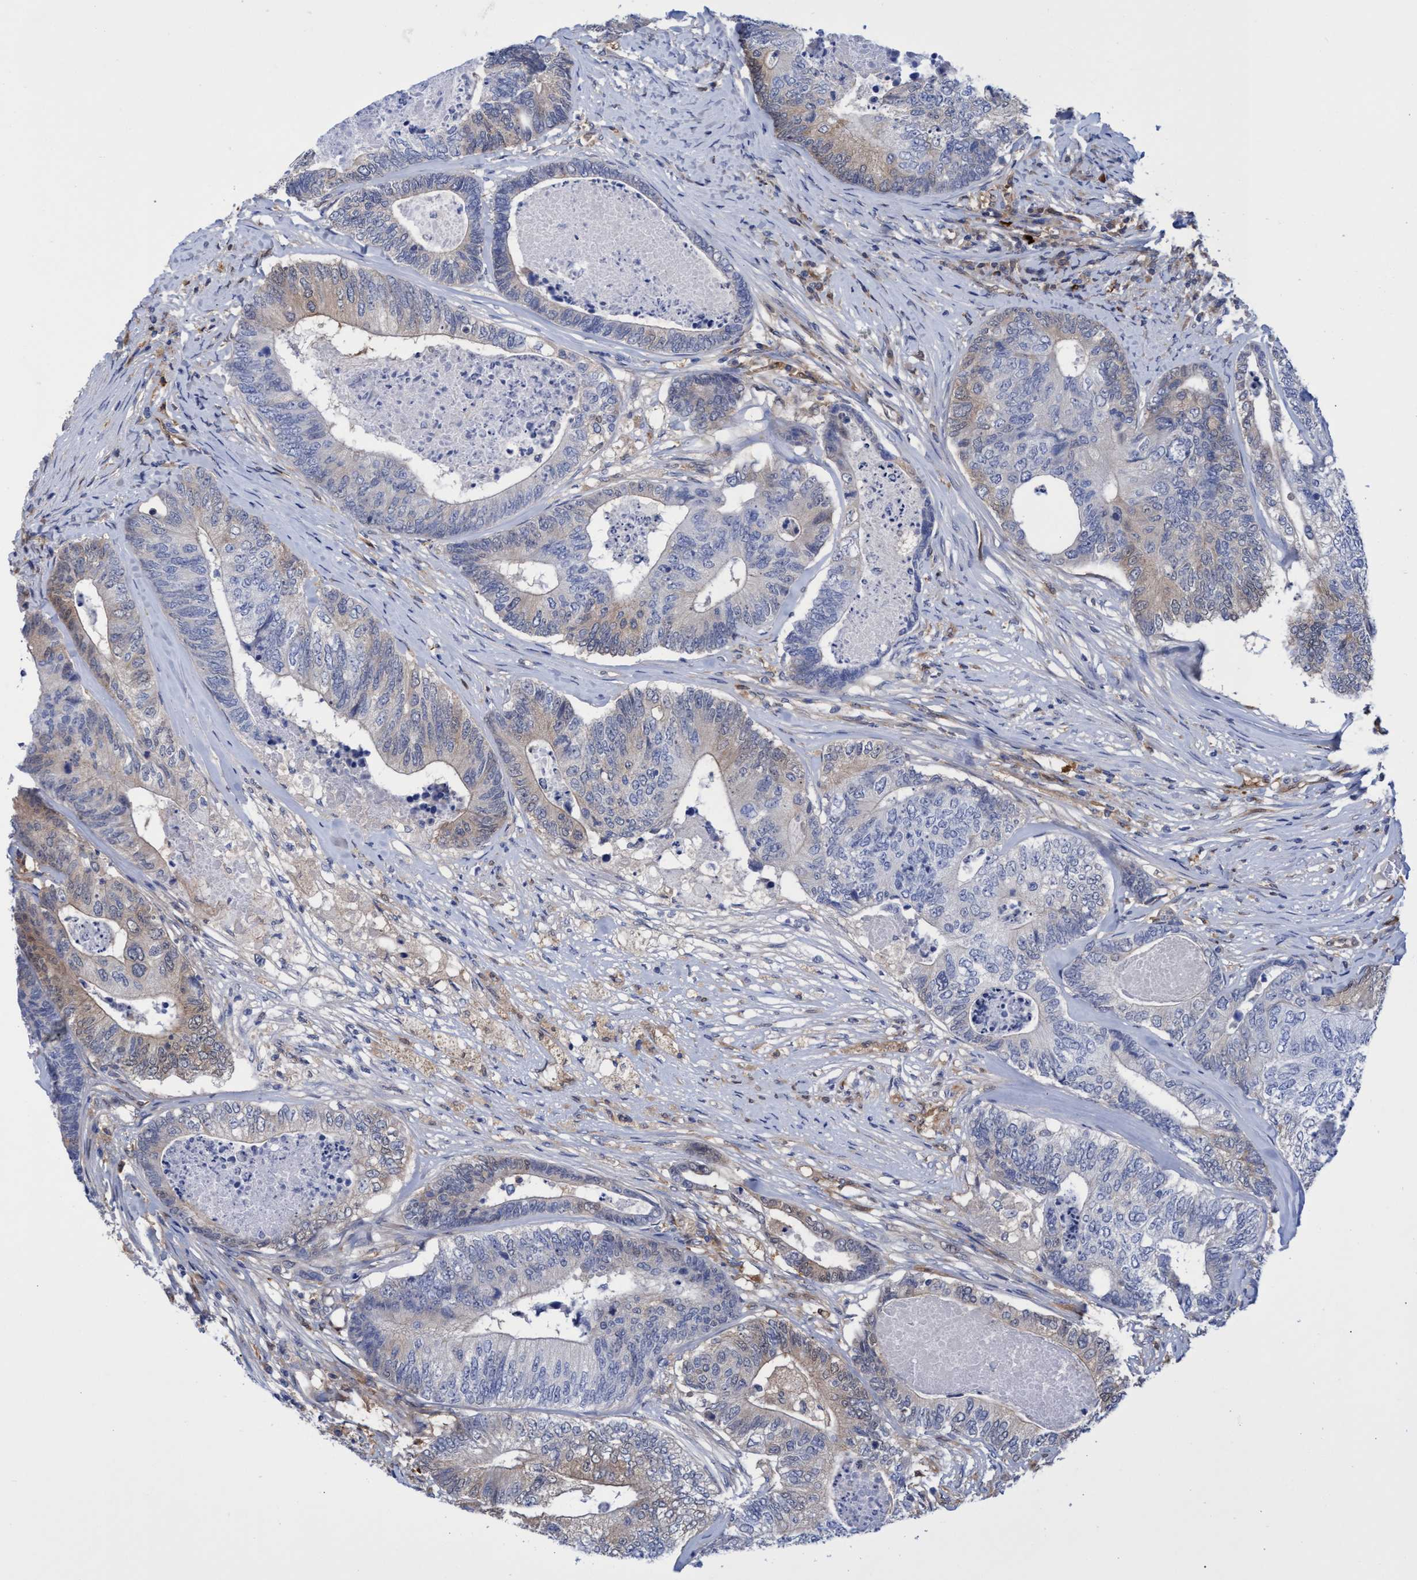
{"staining": {"intensity": "weak", "quantity": "<25%", "location": "cytoplasmic/membranous"}, "tissue": "colorectal cancer", "cell_type": "Tumor cells", "image_type": "cancer", "snomed": [{"axis": "morphology", "description": "Adenocarcinoma, NOS"}, {"axis": "topography", "description": "Colon"}], "caption": "Tumor cells show no significant protein staining in colorectal adenocarcinoma.", "gene": "PNPO", "patient": {"sex": "female", "age": 67}}